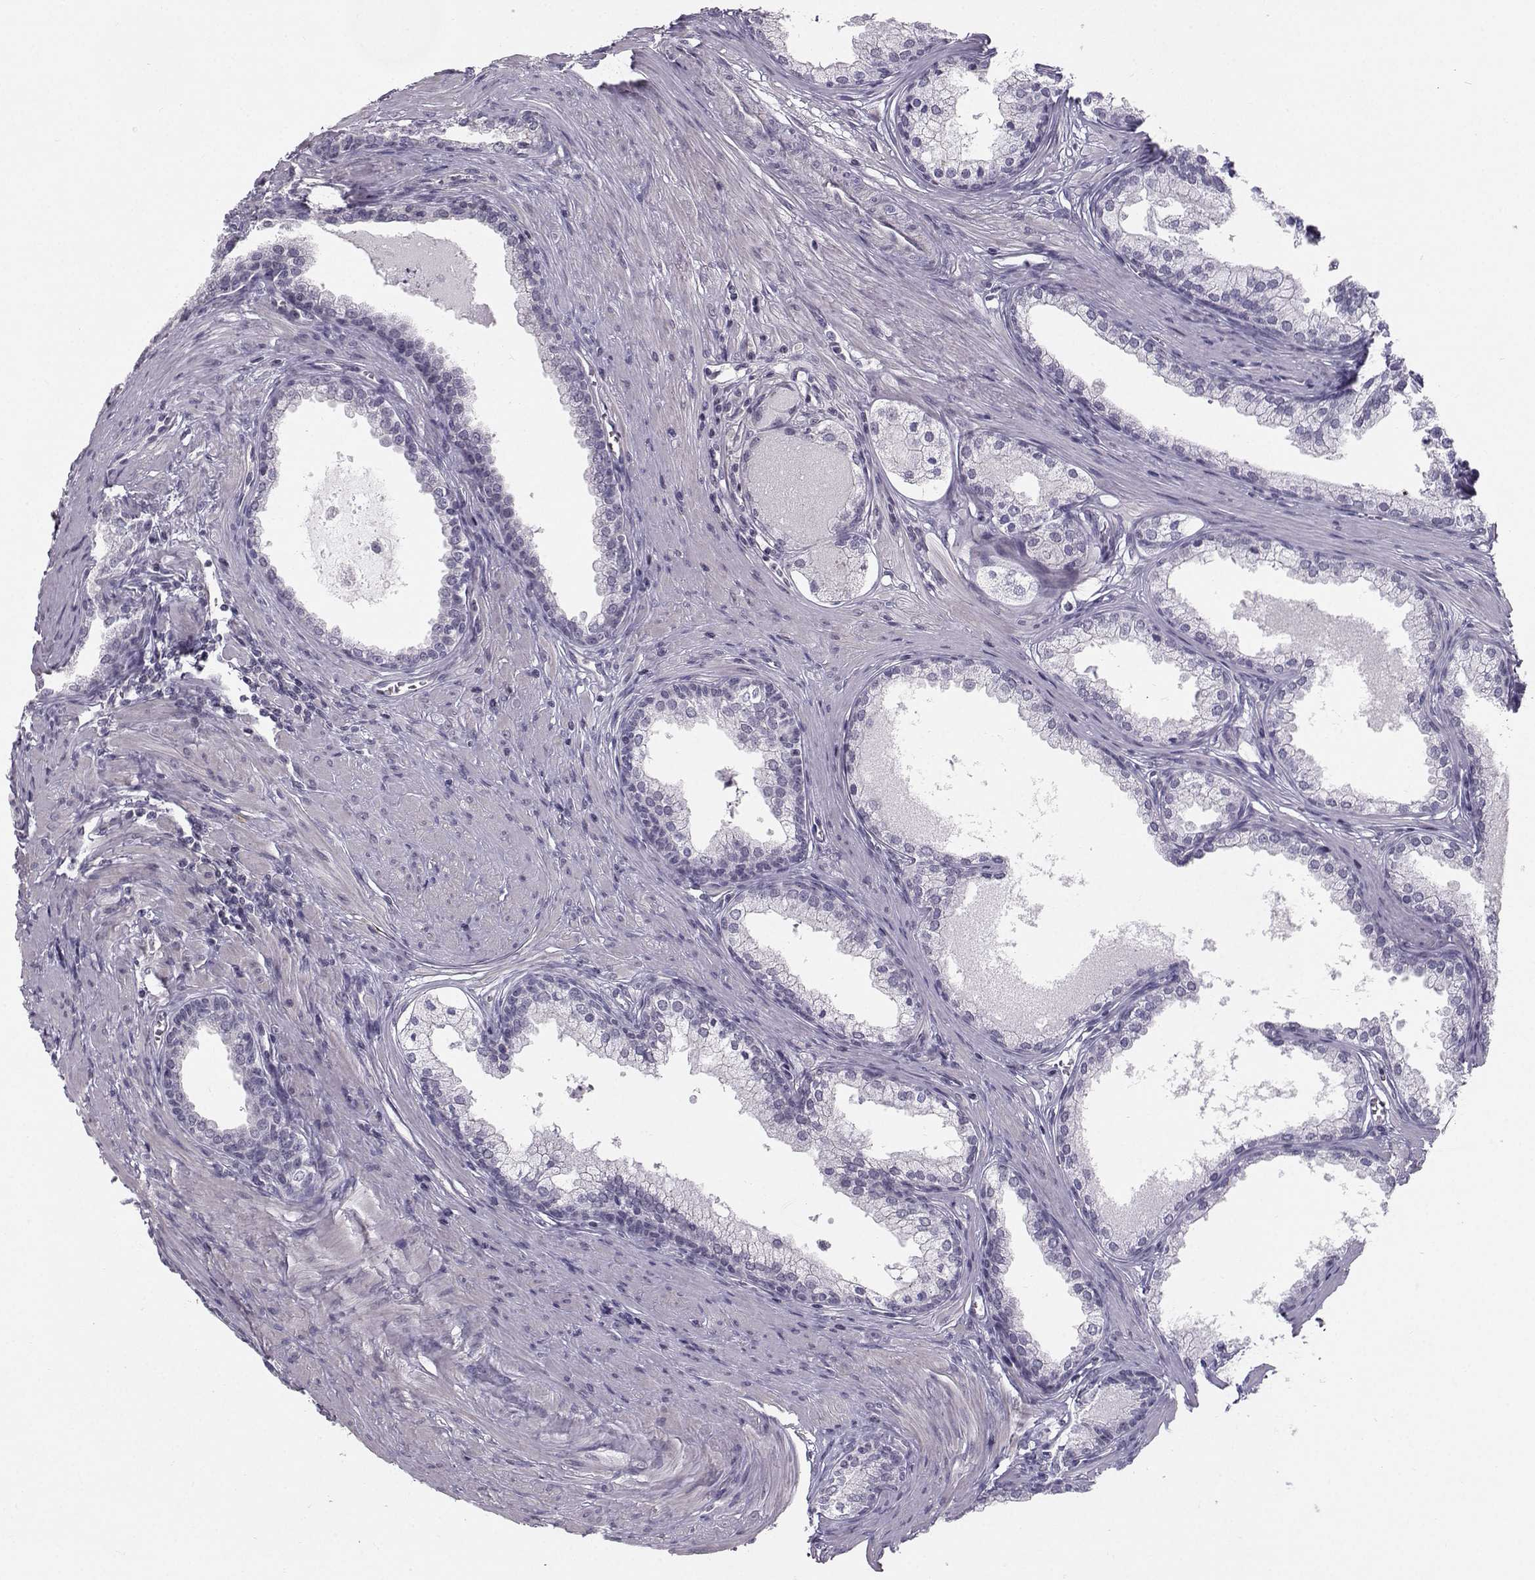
{"staining": {"intensity": "negative", "quantity": "none", "location": "none"}, "tissue": "prostate cancer", "cell_type": "Tumor cells", "image_type": "cancer", "snomed": [{"axis": "morphology", "description": "Adenocarcinoma, NOS"}, {"axis": "topography", "description": "Prostate"}], "caption": "The IHC photomicrograph has no significant positivity in tumor cells of prostate cancer (adenocarcinoma) tissue.", "gene": "MAST1", "patient": {"sex": "male", "age": 66}}